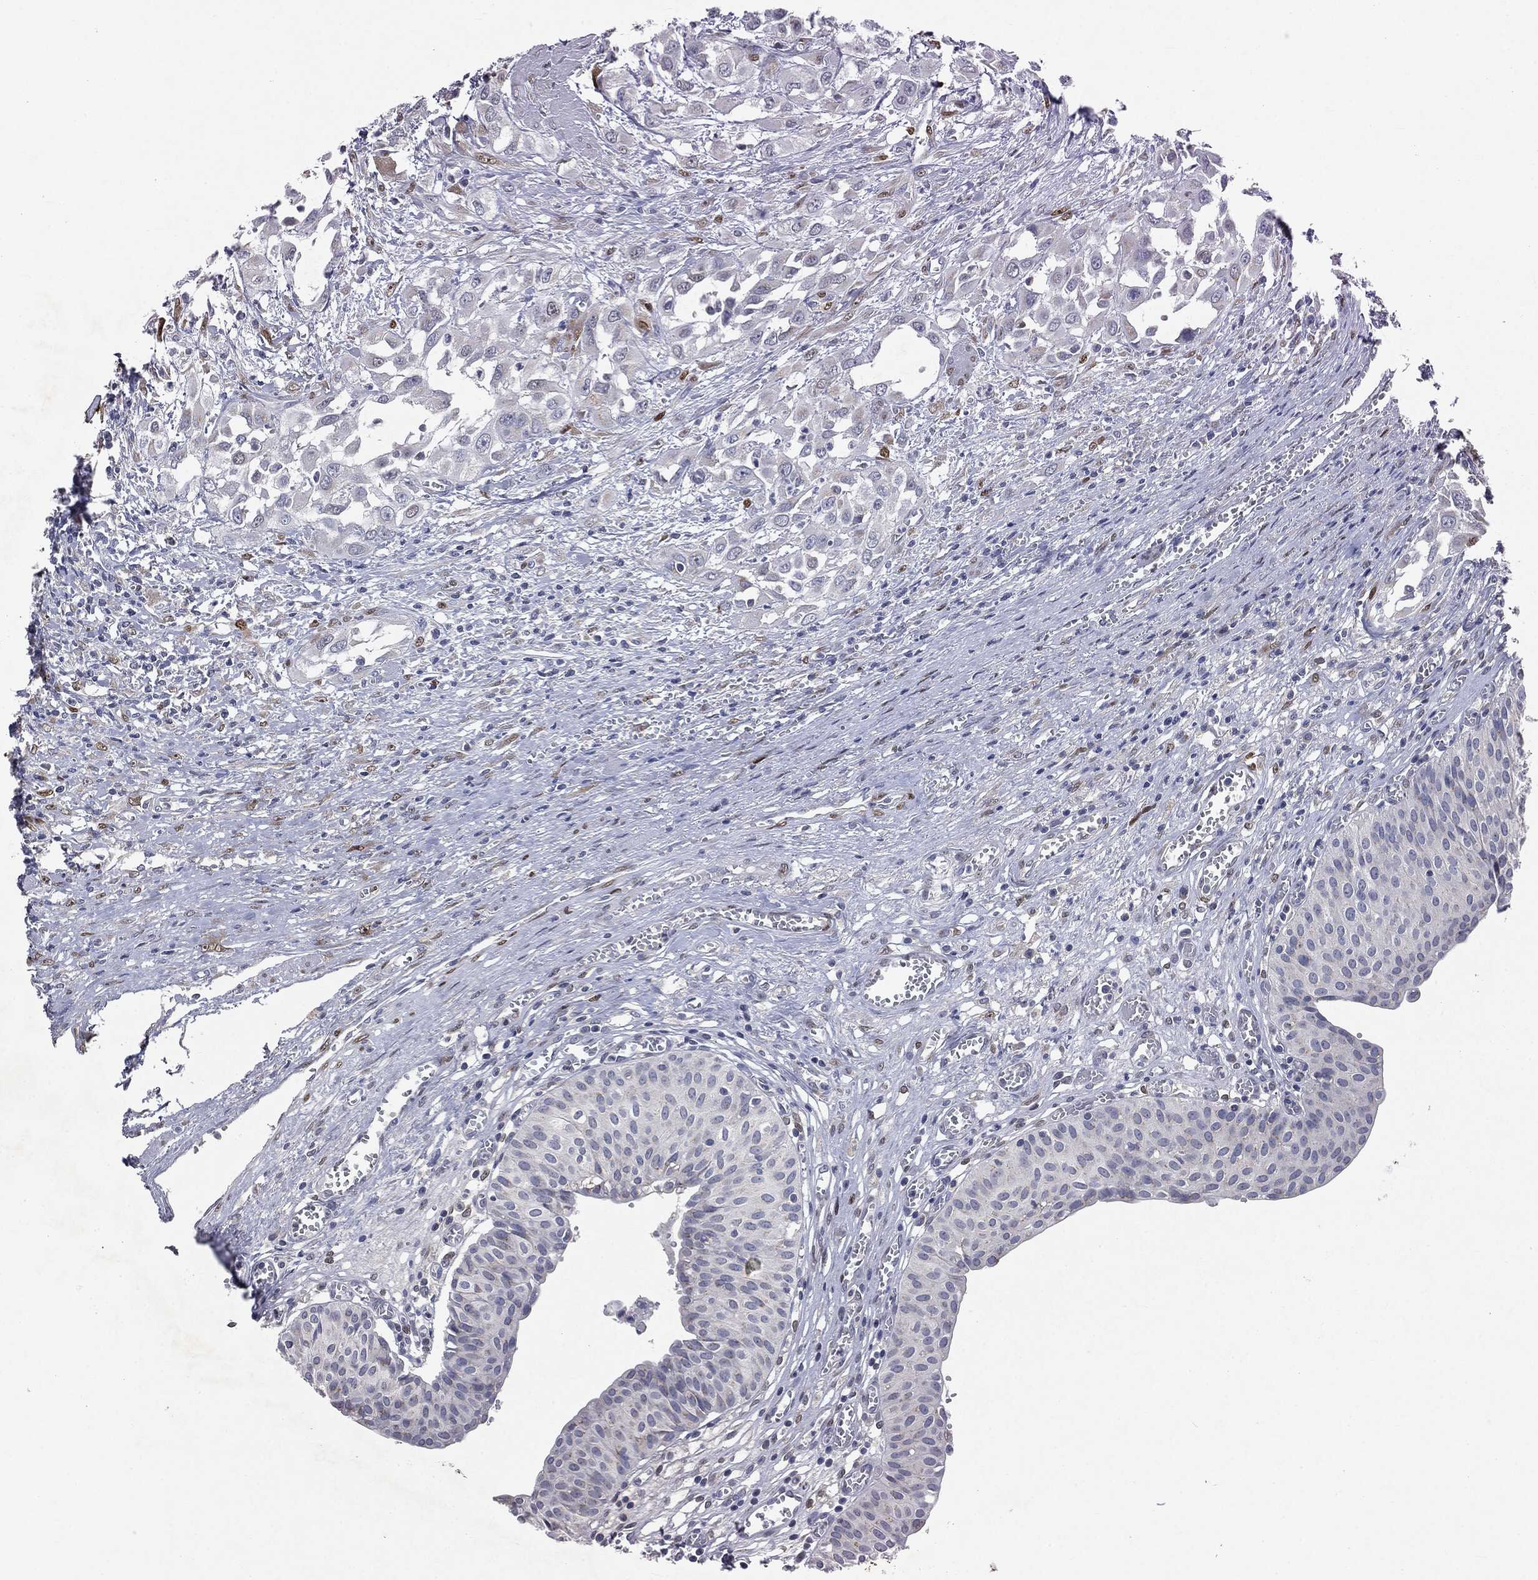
{"staining": {"intensity": "moderate", "quantity": "<25%", "location": "cytoplasmic/membranous"}, "tissue": "urinary bladder", "cell_type": "Urothelial cells", "image_type": "normal", "snomed": [{"axis": "morphology", "description": "Normal tissue, NOS"}, {"axis": "morphology", "description": "Urothelial carcinoma, NOS"}, {"axis": "morphology", "description": "Urothelial carcinoma, High grade"}, {"axis": "topography", "description": "Urinary bladder"}], "caption": "Urothelial cells show low levels of moderate cytoplasmic/membranous staining in about <25% of cells in benign human urinary bladder.", "gene": "CASD1", "patient": {"sex": "male", "age": 57}}